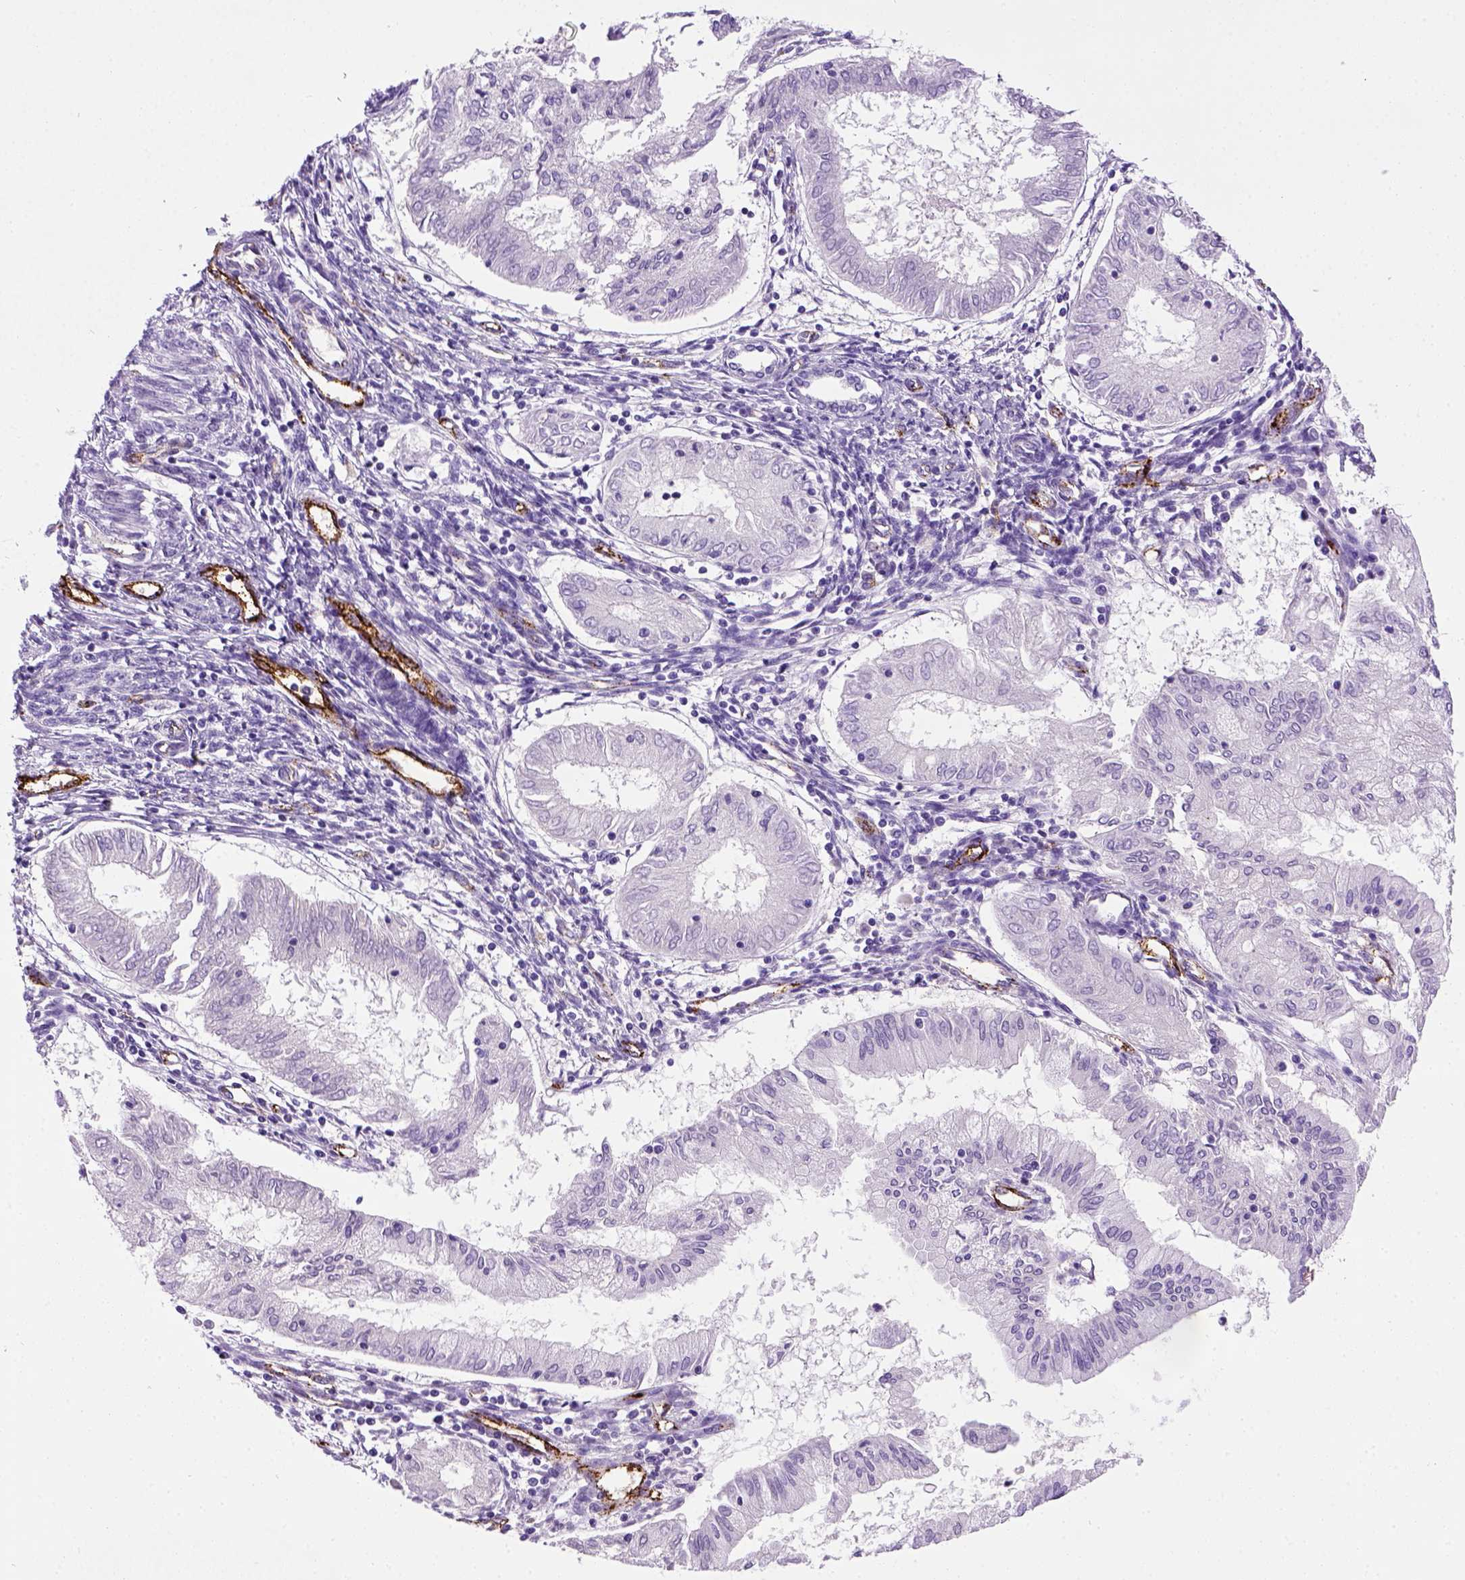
{"staining": {"intensity": "negative", "quantity": "none", "location": "none"}, "tissue": "endometrial cancer", "cell_type": "Tumor cells", "image_type": "cancer", "snomed": [{"axis": "morphology", "description": "Adenocarcinoma, NOS"}, {"axis": "topography", "description": "Endometrium"}], "caption": "This is an IHC micrograph of human adenocarcinoma (endometrial). There is no positivity in tumor cells.", "gene": "VWF", "patient": {"sex": "female", "age": 68}}